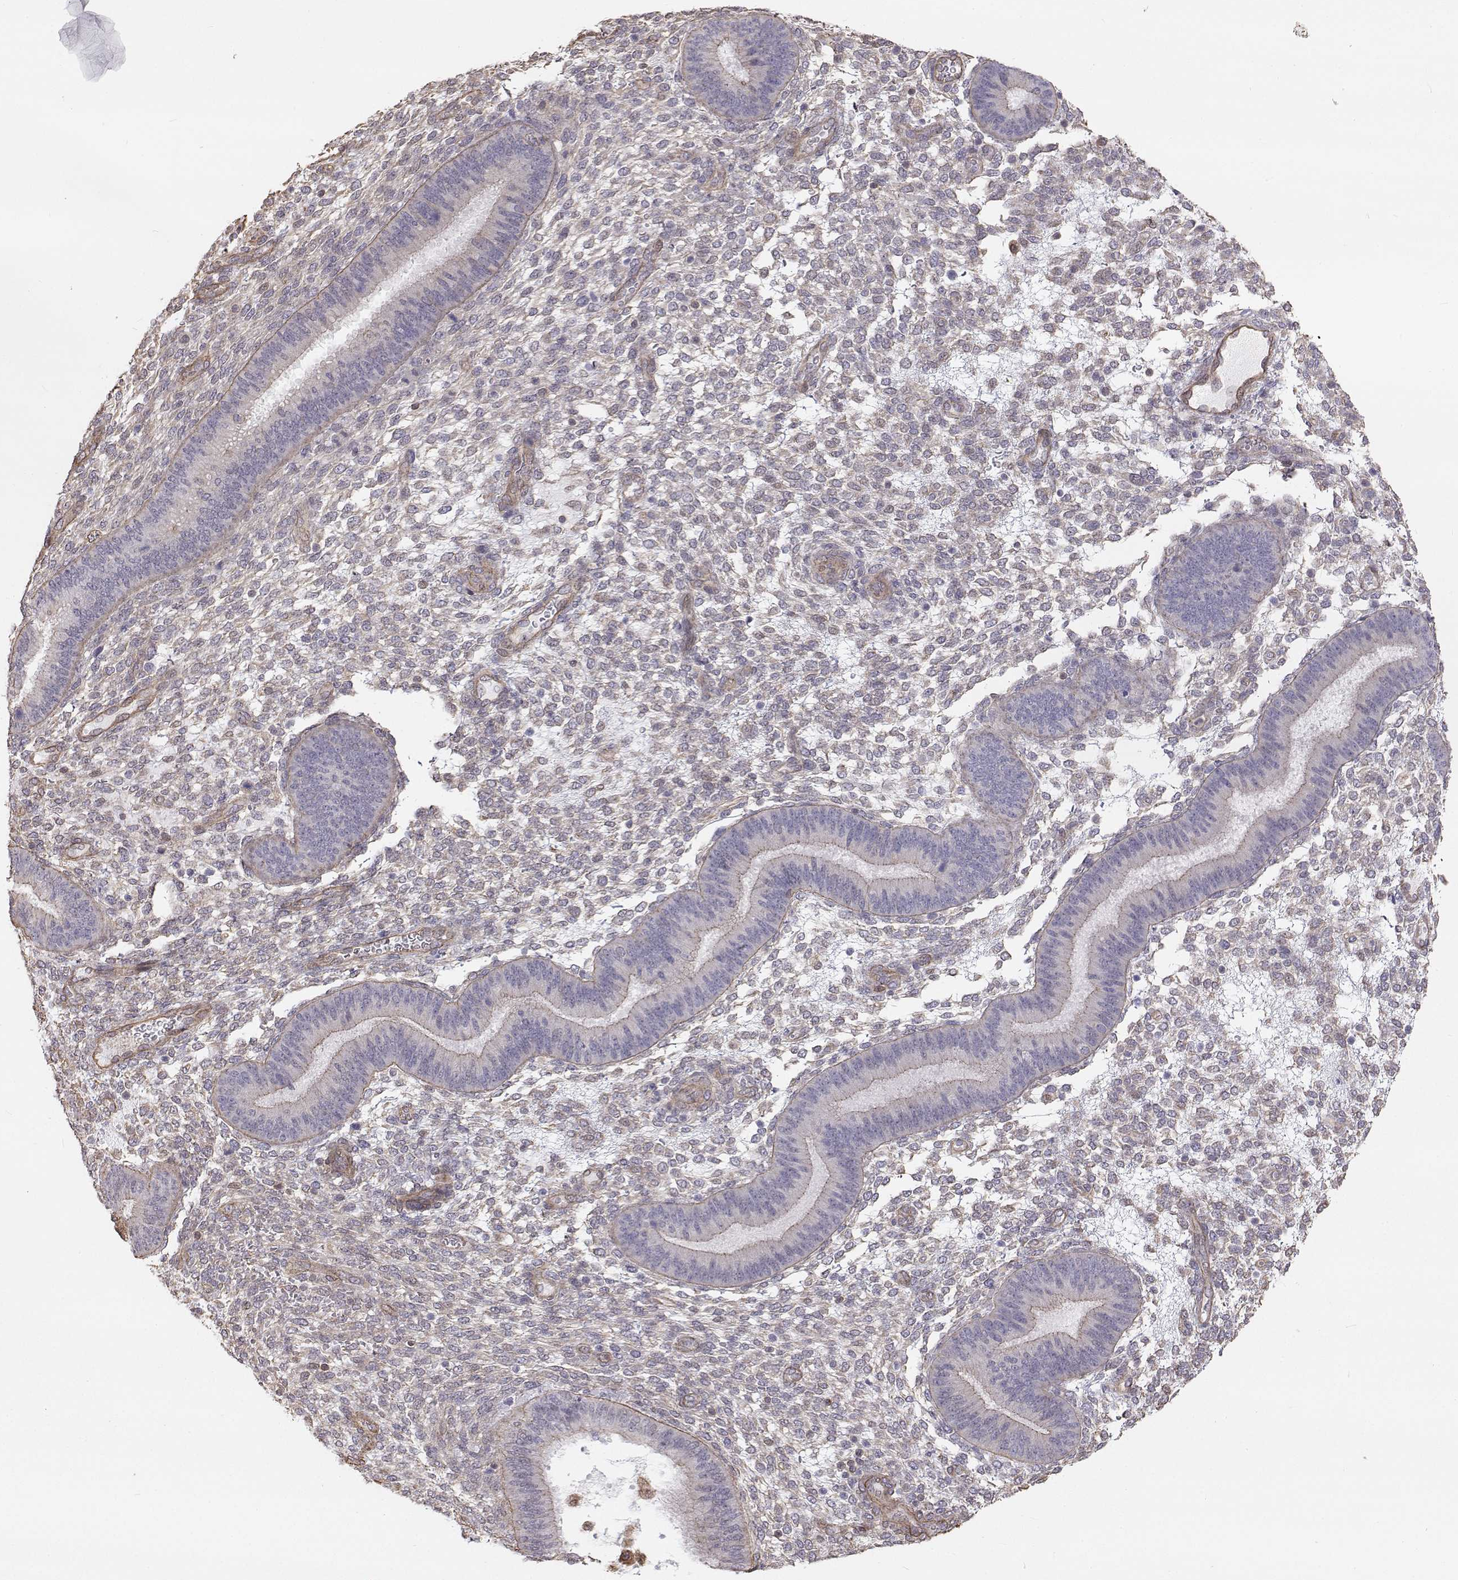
{"staining": {"intensity": "negative", "quantity": "none", "location": "none"}, "tissue": "endometrium", "cell_type": "Cells in endometrial stroma", "image_type": "normal", "snomed": [{"axis": "morphology", "description": "Normal tissue, NOS"}, {"axis": "topography", "description": "Endometrium"}], "caption": "This is an immunohistochemistry histopathology image of unremarkable human endometrium. There is no positivity in cells in endometrial stroma.", "gene": "GSDMA", "patient": {"sex": "female", "age": 39}}